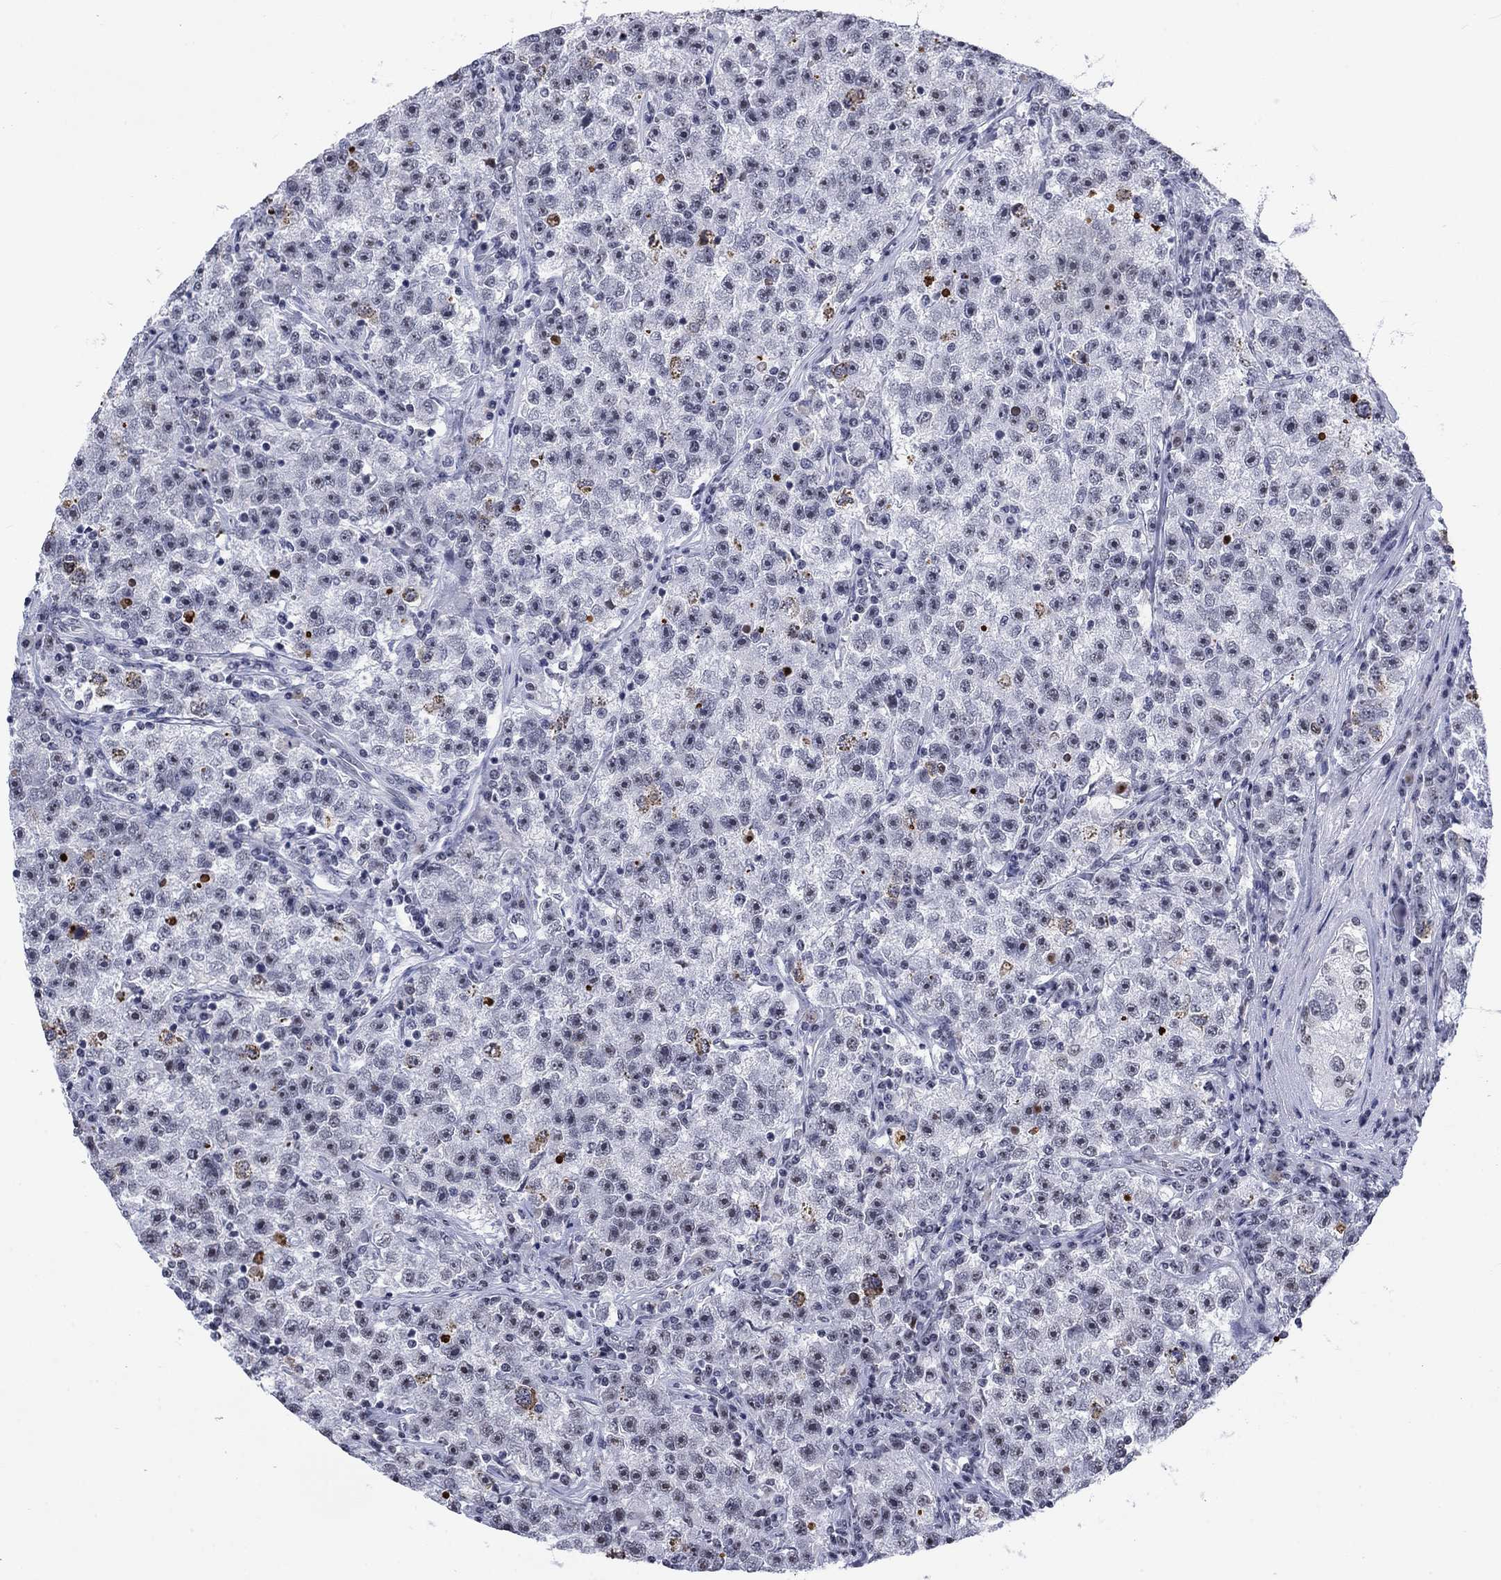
{"staining": {"intensity": "negative", "quantity": "none", "location": "none"}, "tissue": "testis cancer", "cell_type": "Tumor cells", "image_type": "cancer", "snomed": [{"axis": "morphology", "description": "Seminoma, NOS"}, {"axis": "topography", "description": "Testis"}], "caption": "Micrograph shows no significant protein staining in tumor cells of seminoma (testis).", "gene": "CSRNP3", "patient": {"sex": "male", "age": 22}}